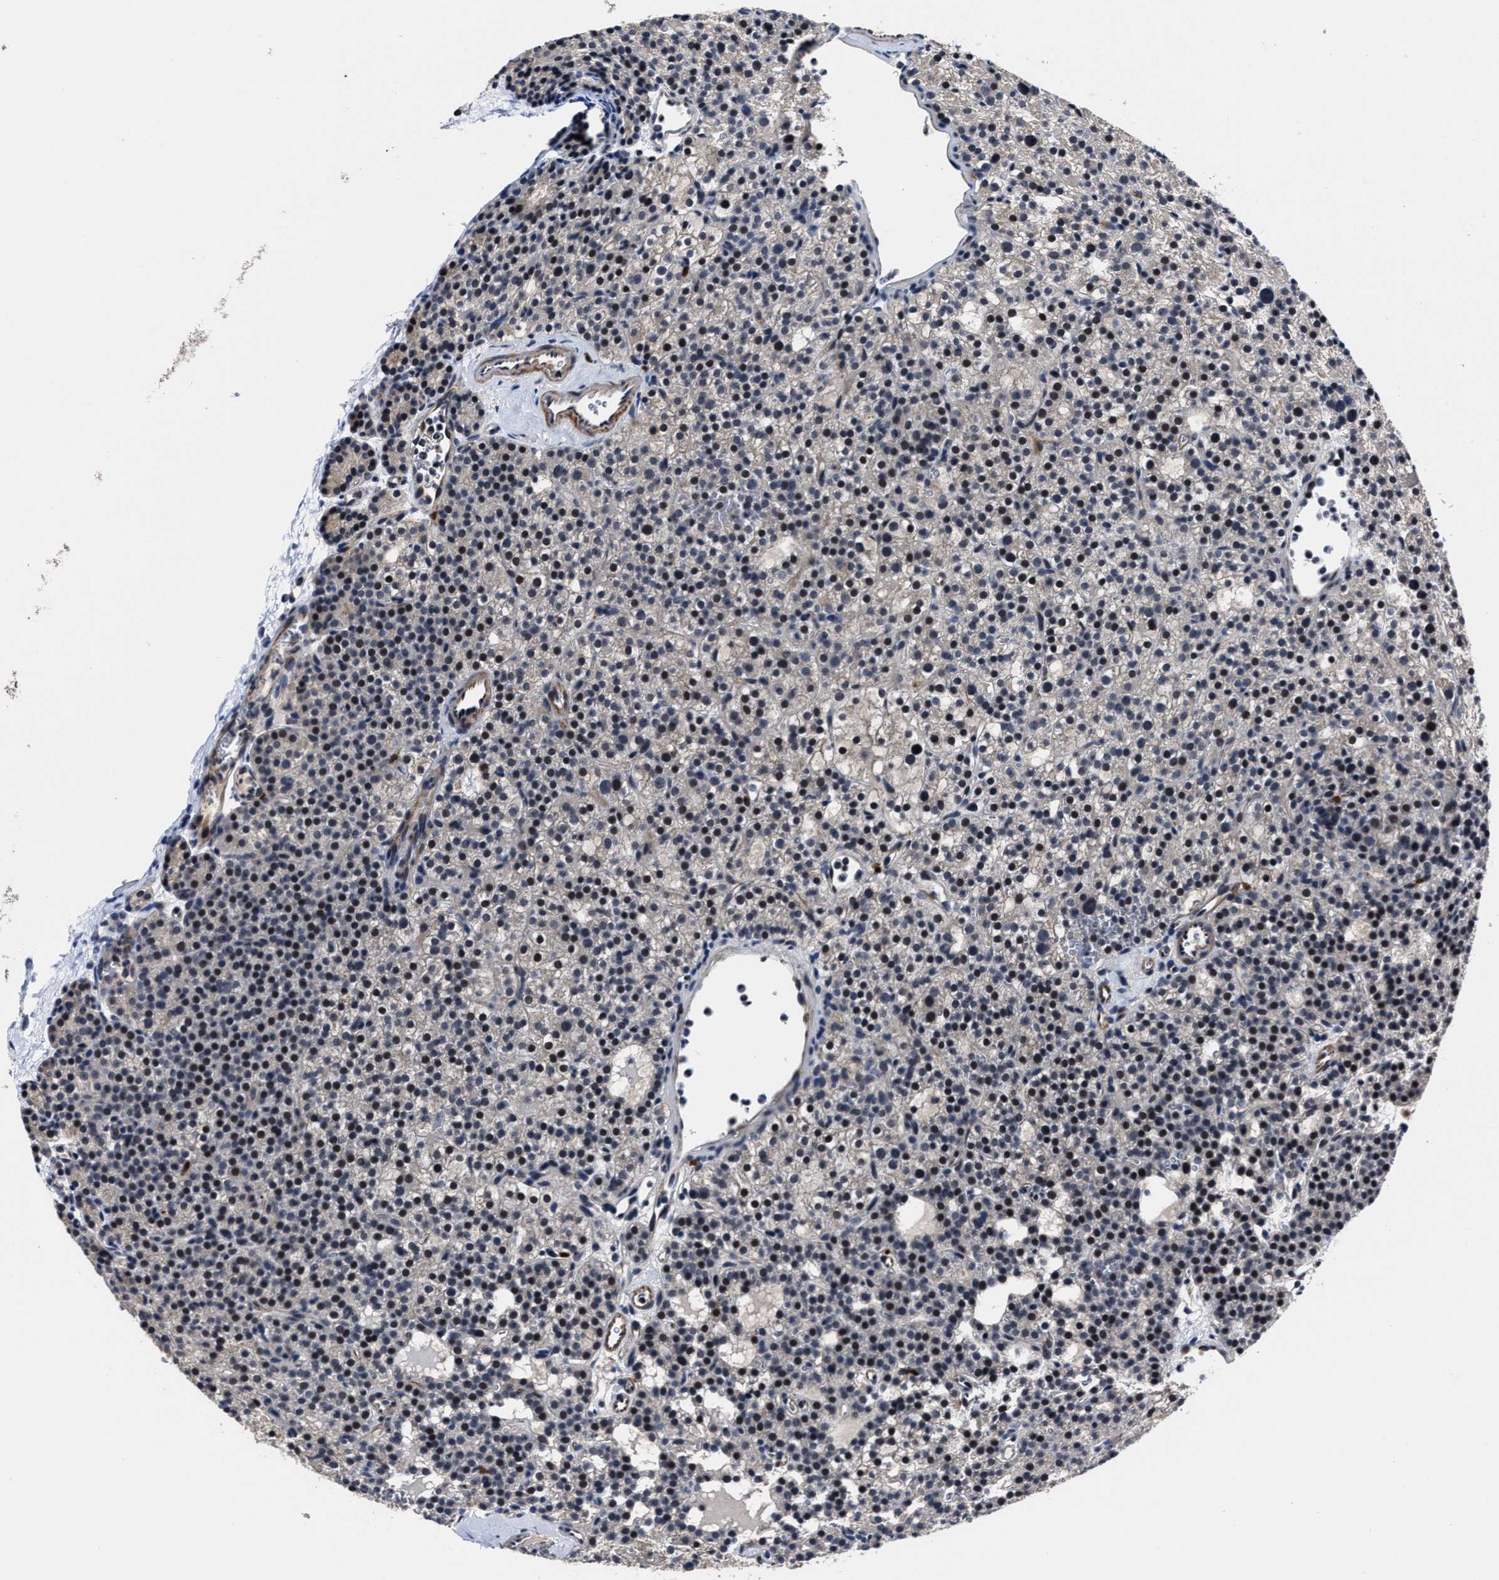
{"staining": {"intensity": "weak", "quantity": "25%-75%", "location": "nuclear"}, "tissue": "parathyroid gland", "cell_type": "Glandular cells", "image_type": "normal", "snomed": [{"axis": "morphology", "description": "Normal tissue, NOS"}, {"axis": "morphology", "description": "Adenoma, NOS"}, {"axis": "topography", "description": "Parathyroid gland"}], "caption": "Protein staining of normal parathyroid gland reveals weak nuclear positivity in approximately 25%-75% of glandular cells.", "gene": "RSBN1L", "patient": {"sex": "female", "age": 74}}